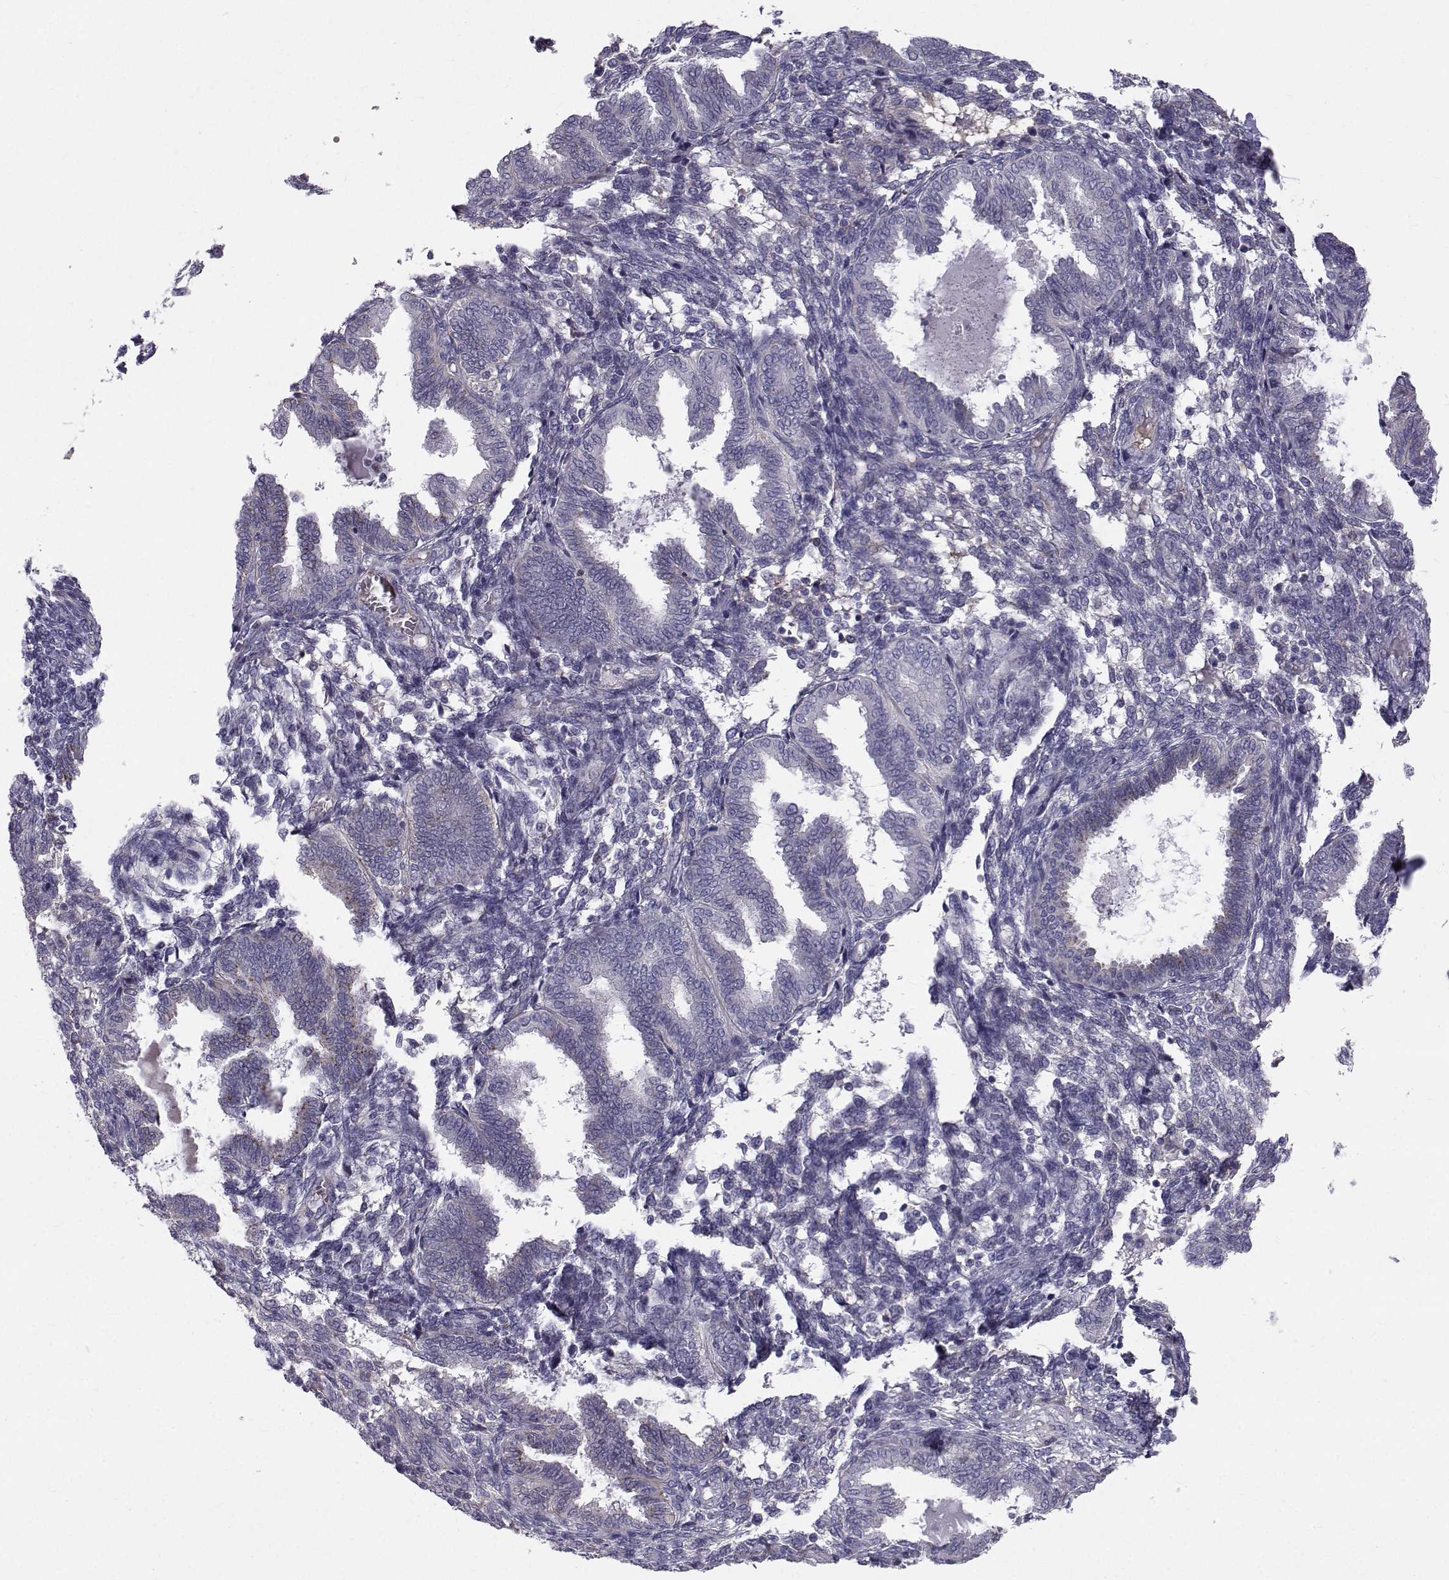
{"staining": {"intensity": "negative", "quantity": "none", "location": "none"}, "tissue": "endometrium", "cell_type": "Cells in endometrial stroma", "image_type": "normal", "snomed": [{"axis": "morphology", "description": "Normal tissue, NOS"}, {"axis": "topography", "description": "Endometrium"}], "caption": "IHC image of unremarkable endometrium stained for a protein (brown), which reveals no expression in cells in endometrial stroma. (DAB immunohistochemistry (IHC), high magnification).", "gene": "CALCR", "patient": {"sex": "female", "age": 42}}